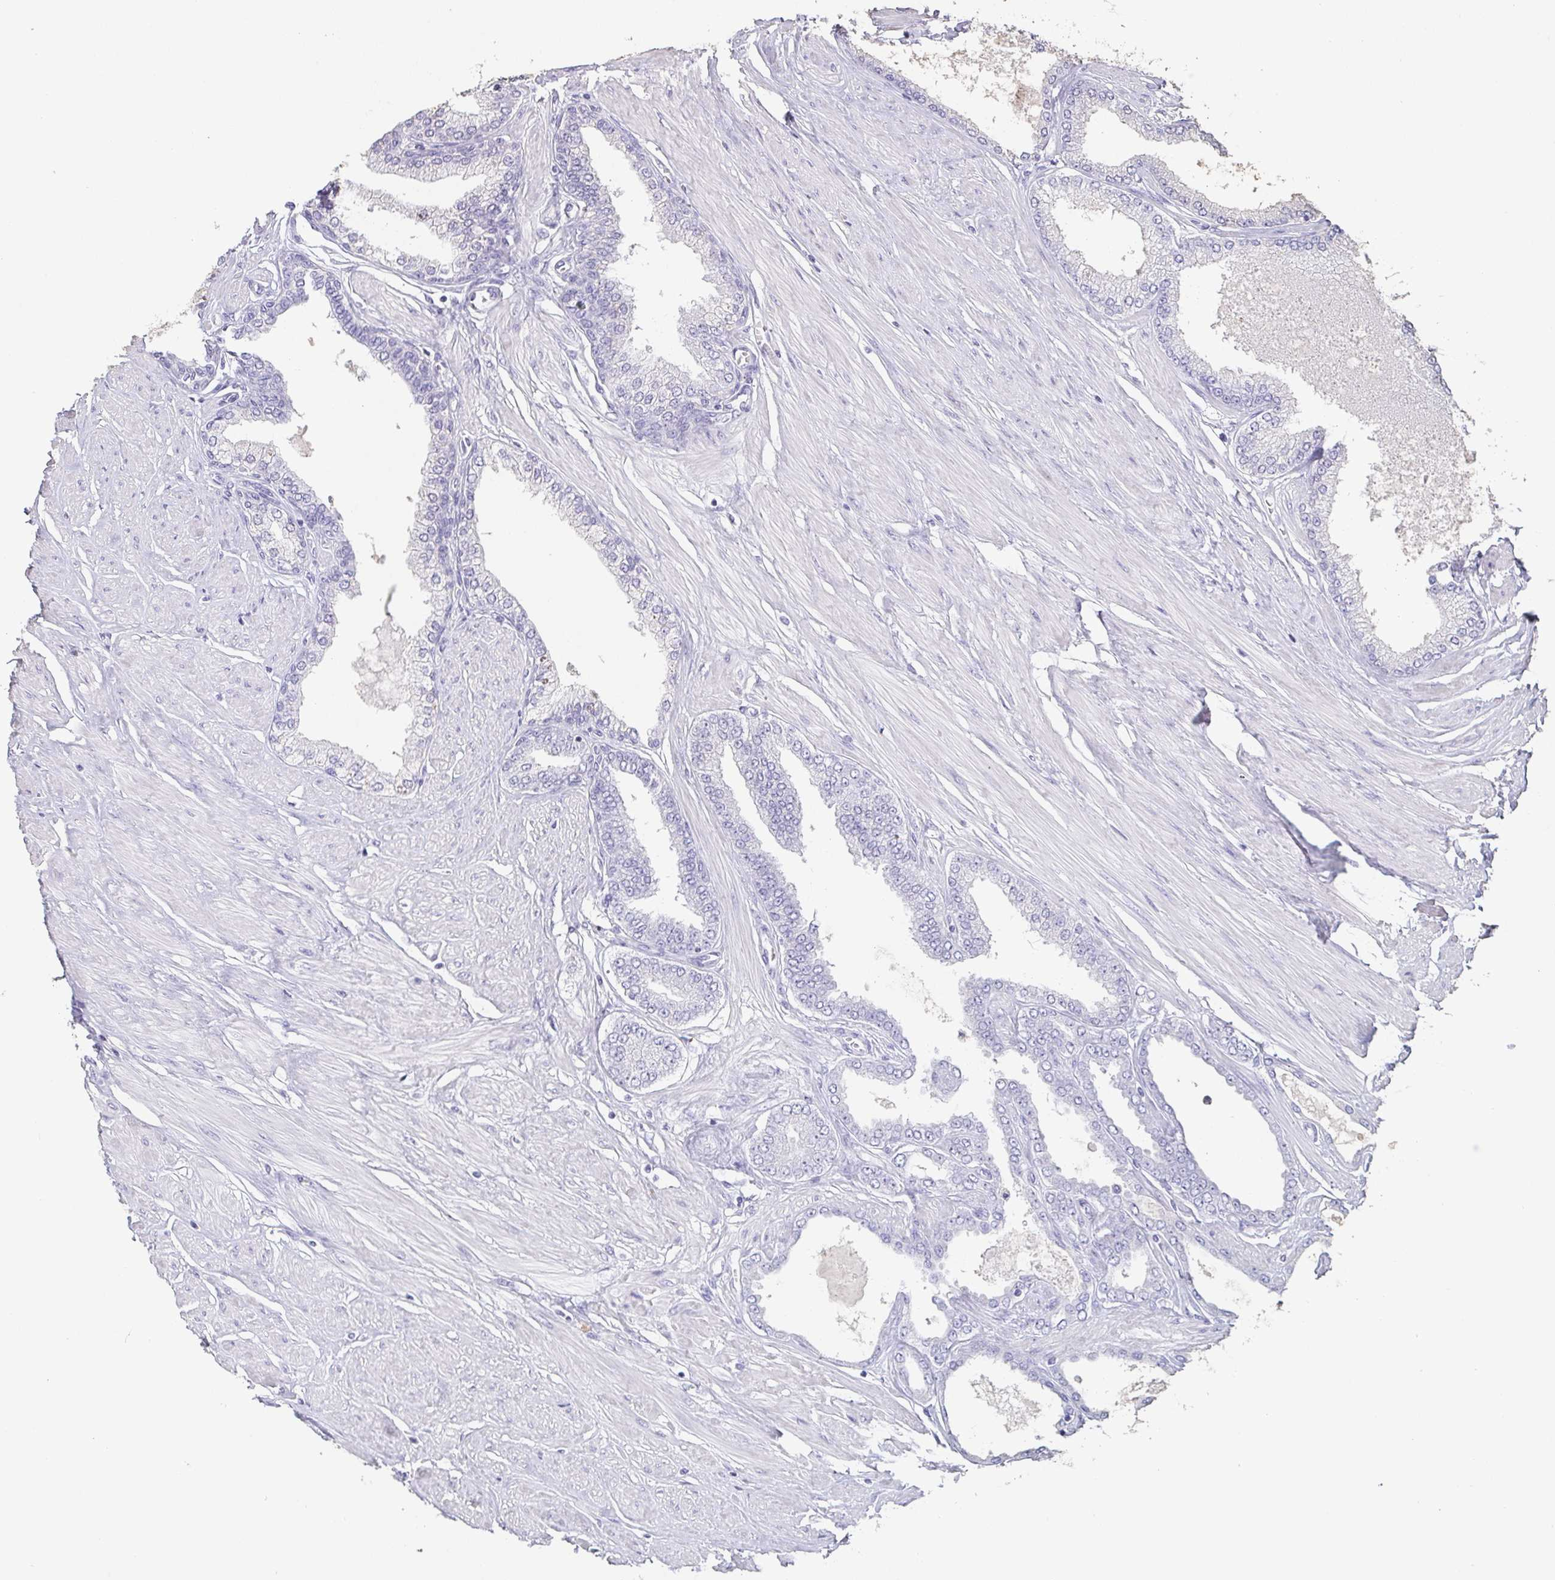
{"staining": {"intensity": "negative", "quantity": "none", "location": "none"}, "tissue": "prostate cancer", "cell_type": "Tumor cells", "image_type": "cancer", "snomed": [{"axis": "morphology", "description": "Adenocarcinoma, Low grade"}, {"axis": "topography", "description": "Prostate"}], "caption": "Prostate cancer (adenocarcinoma (low-grade)) stained for a protein using immunohistochemistry (IHC) reveals no staining tumor cells.", "gene": "BPIFA2", "patient": {"sex": "male", "age": 55}}